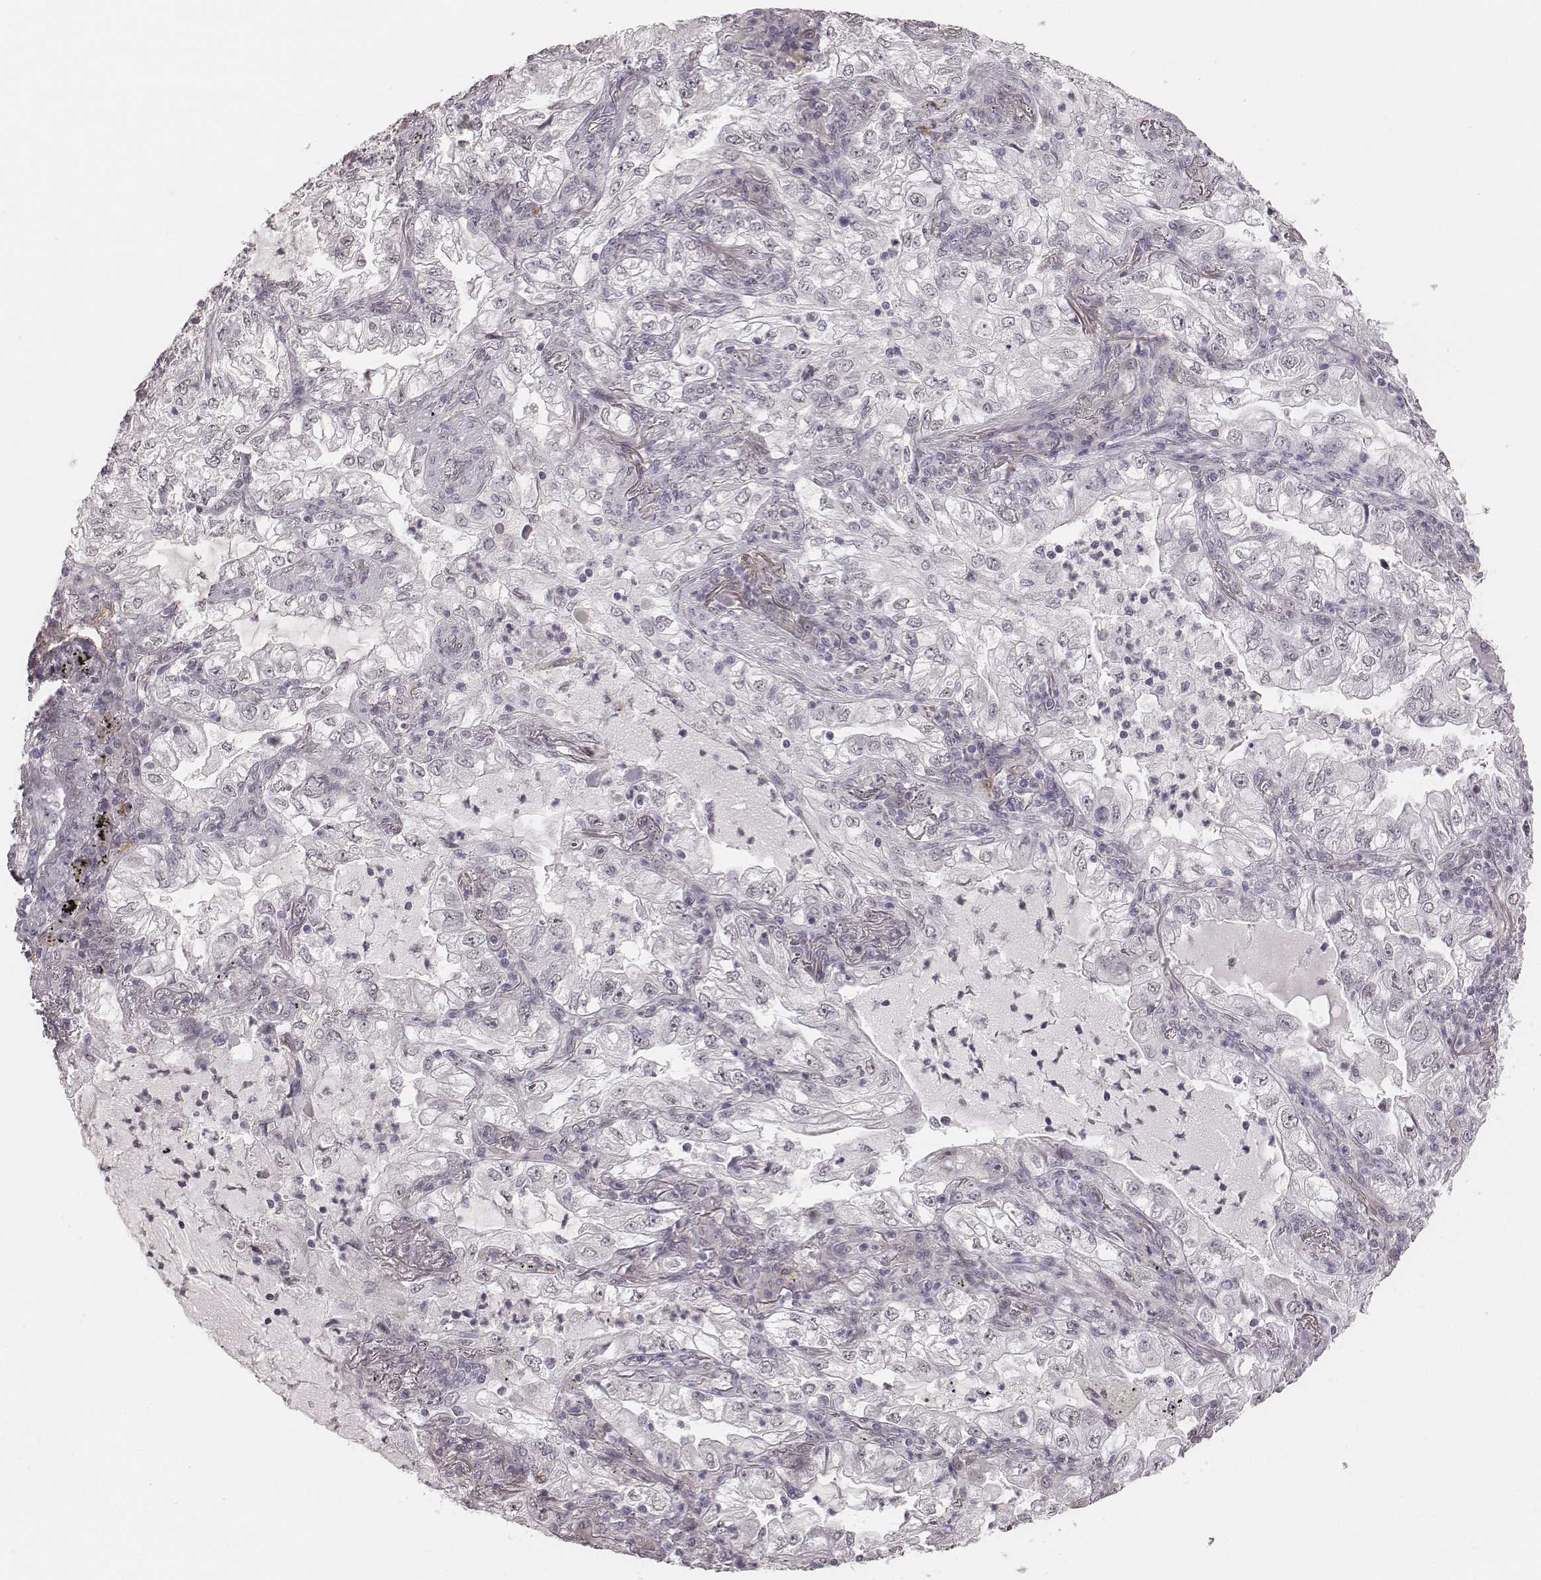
{"staining": {"intensity": "negative", "quantity": "none", "location": "none"}, "tissue": "lung cancer", "cell_type": "Tumor cells", "image_type": "cancer", "snomed": [{"axis": "morphology", "description": "Adenocarcinoma, NOS"}, {"axis": "topography", "description": "Lung"}], "caption": "Adenocarcinoma (lung) was stained to show a protein in brown. There is no significant staining in tumor cells. (Immunohistochemistry, brightfield microscopy, high magnification).", "gene": "RPGRIP1", "patient": {"sex": "female", "age": 73}}